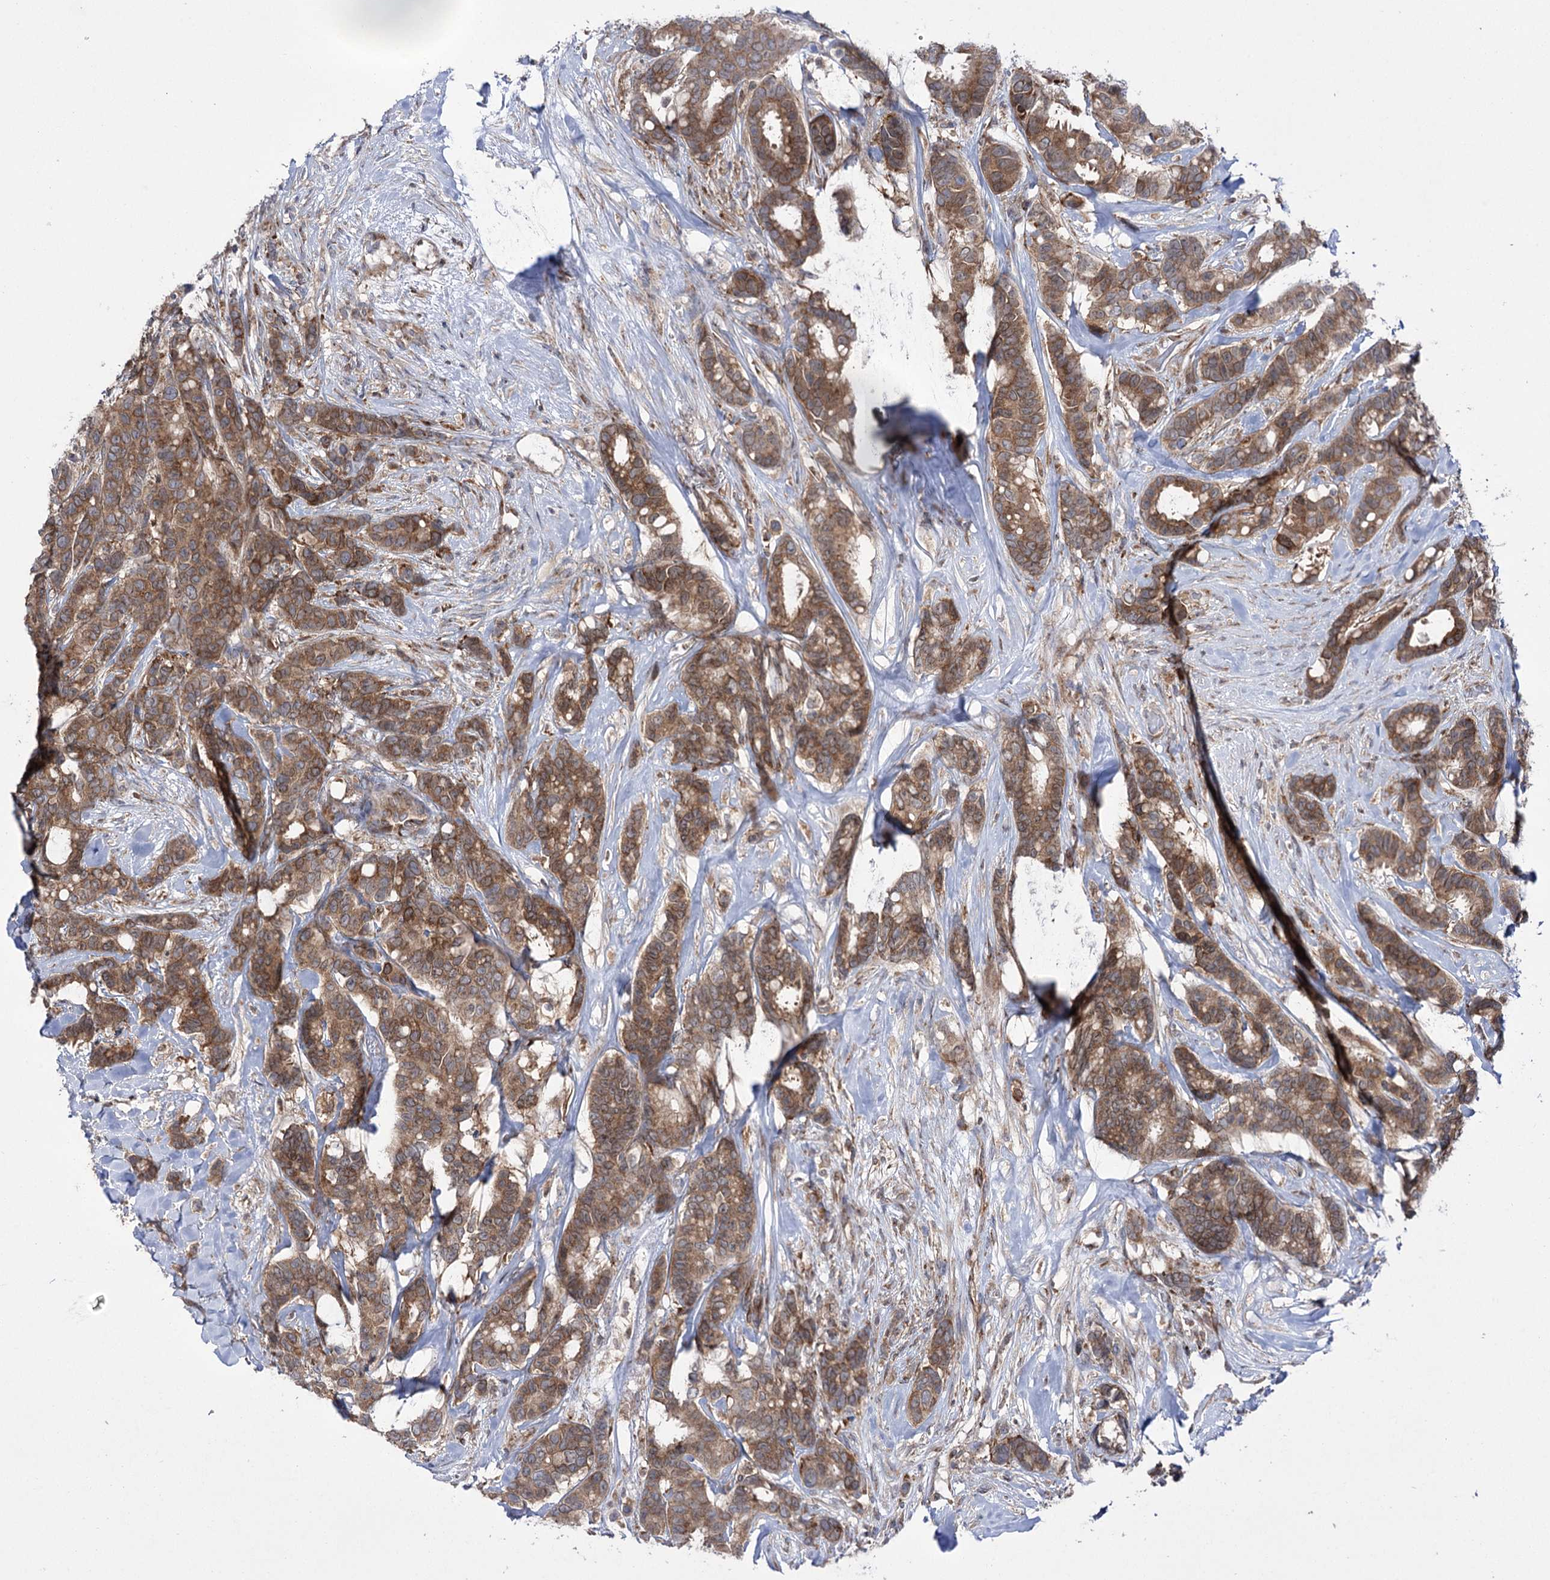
{"staining": {"intensity": "moderate", "quantity": ">75%", "location": "cytoplasmic/membranous"}, "tissue": "breast cancer", "cell_type": "Tumor cells", "image_type": "cancer", "snomed": [{"axis": "morphology", "description": "Duct carcinoma"}, {"axis": "topography", "description": "Breast"}], "caption": "This is an image of immunohistochemistry staining of breast cancer, which shows moderate positivity in the cytoplasmic/membranous of tumor cells.", "gene": "ZNF622", "patient": {"sex": "female", "age": 87}}